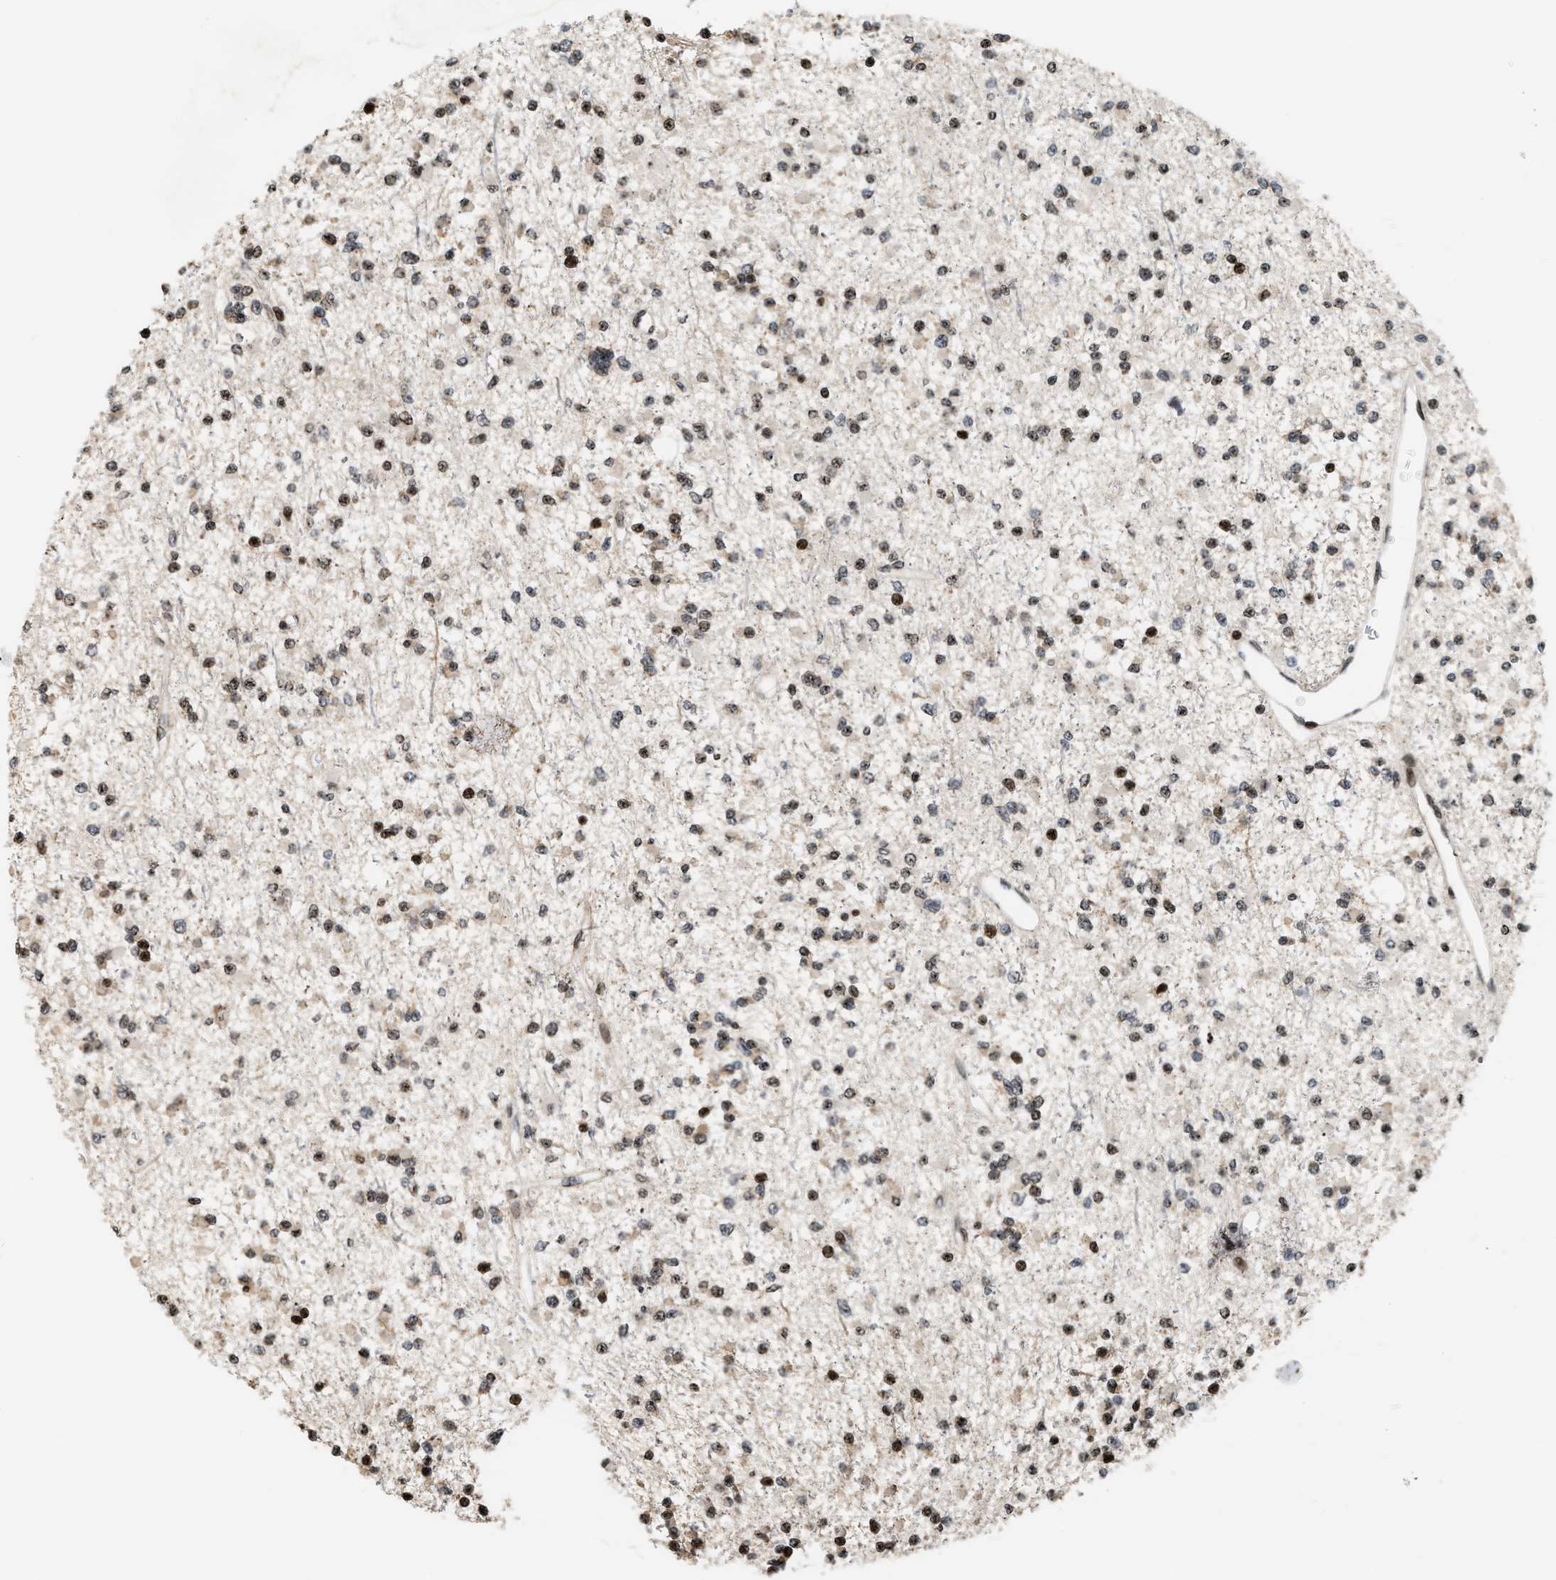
{"staining": {"intensity": "moderate", "quantity": ">75%", "location": "nuclear"}, "tissue": "glioma", "cell_type": "Tumor cells", "image_type": "cancer", "snomed": [{"axis": "morphology", "description": "Glioma, malignant, Low grade"}, {"axis": "topography", "description": "Brain"}], "caption": "Human glioma stained with a protein marker reveals moderate staining in tumor cells.", "gene": "PDZD2", "patient": {"sex": "female", "age": 22}}